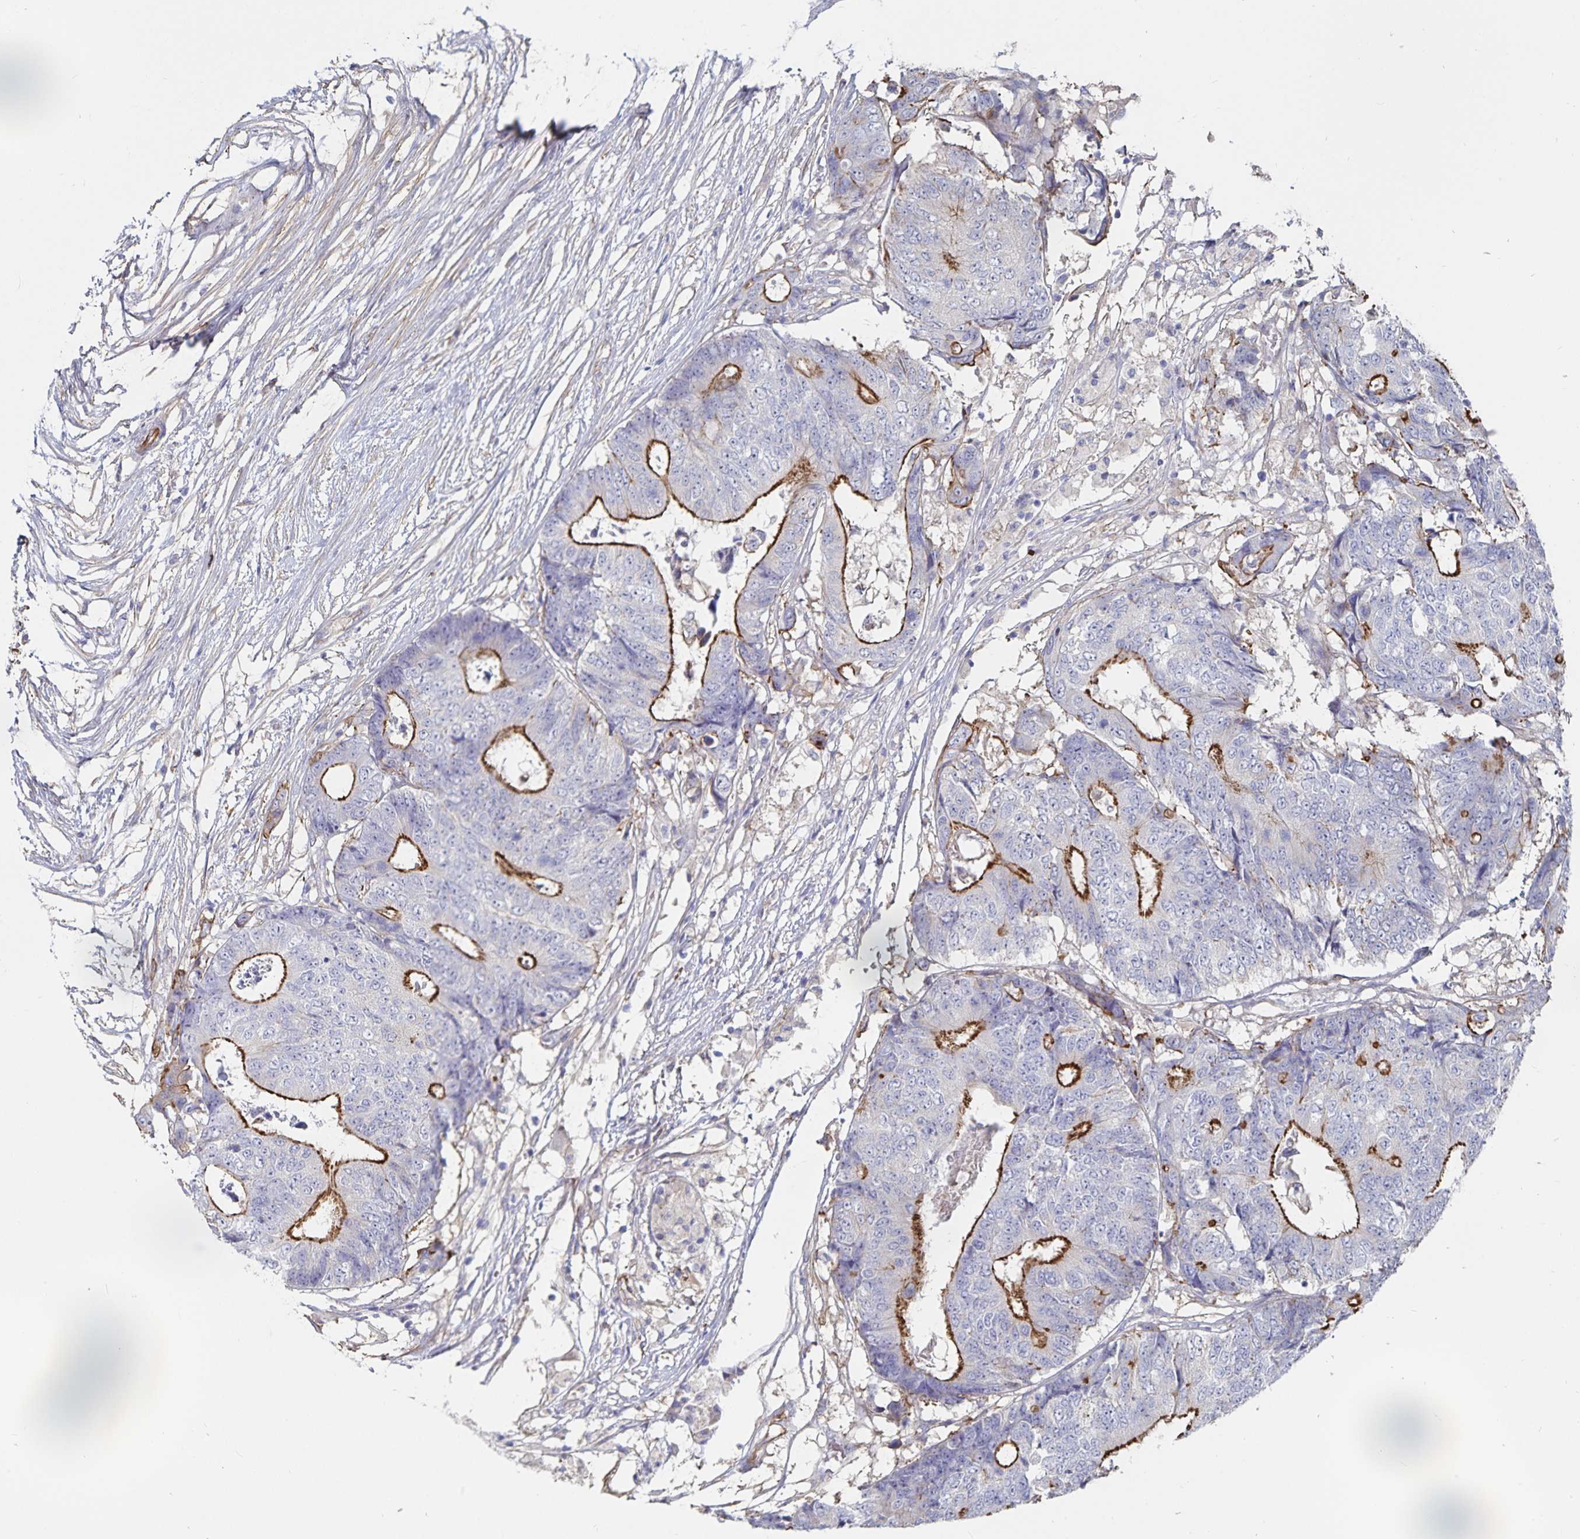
{"staining": {"intensity": "strong", "quantity": "25%-75%", "location": "cytoplasmic/membranous"}, "tissue": "colorectal cancer", "cell_type": "Tumor cells", "image_type": "cancer", "snomed": [{"axis": "morphology", "description": "Adenocarcinoma, NOS"}, {"axis": "topography", "description": "Colon"}], "caption": "Immunohistochemical staining of colorectal cancer (adenocarcinoma) demonstrates high levels of strong cytoplasmic/membranous positivity in about 25%-75% of tumor cells.", "gene": "SSTR1", "patient": {"sex": "female", "age": 48}}